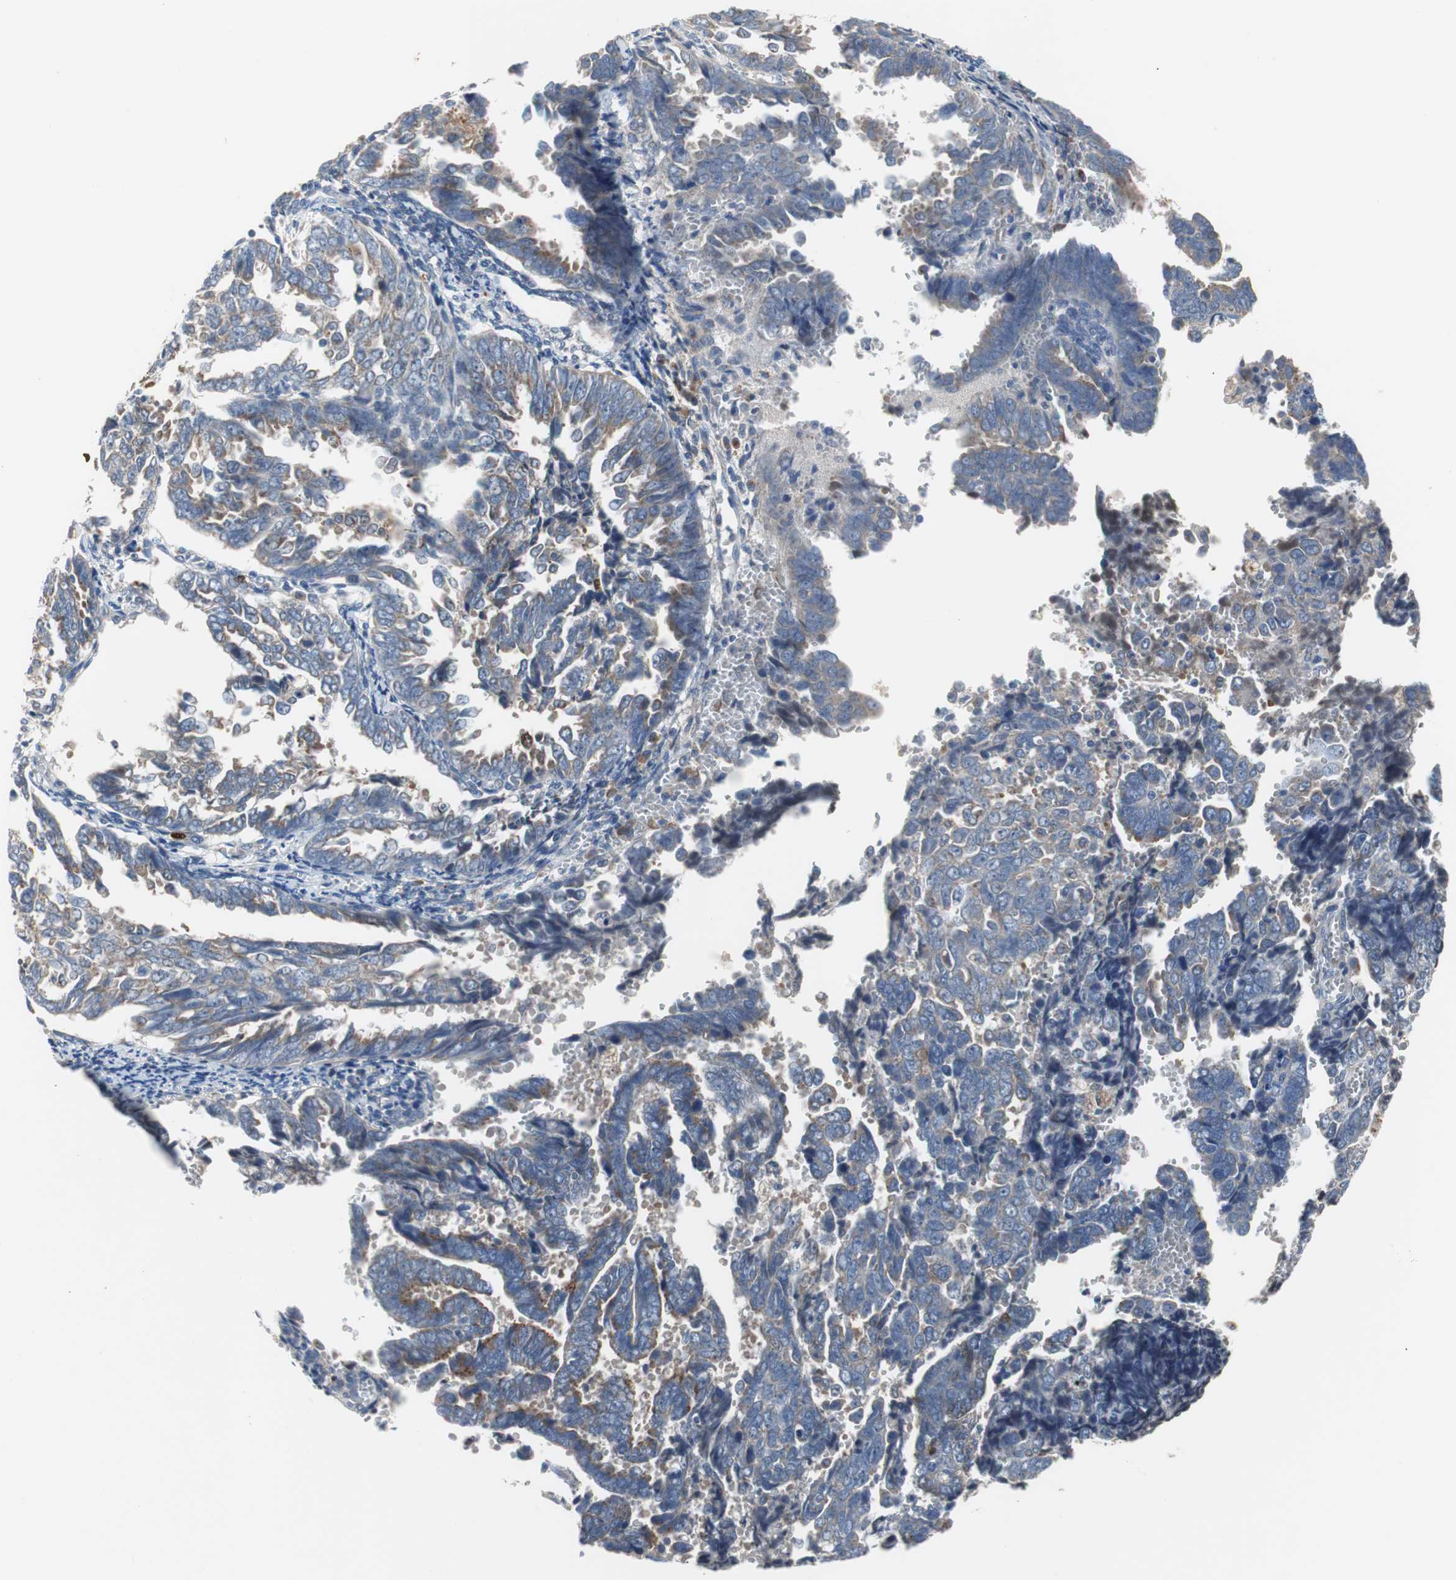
{"staining": {"intensity": "moderate", "quantity": ">75%", "location": "cytoplasmic/membranous"}, "tissue": "endometrial cancer", "cell_type": "Tumor cells", "image_type": "cancer", "snomed": [{"axis": "morphology", "description": "Adenocarcinoma, NOS"}, {"axis": "topography", "description": "Endometrium"}], "caption": "Immunohistochemistry of endometrial adenocarcinoma demonstrates medium levels of moderate cytoplasmic/membranous expression in approximately >75% of tumor cells.", "gene": "CALB2", "patient": {"sex": "female", "age": 75}}